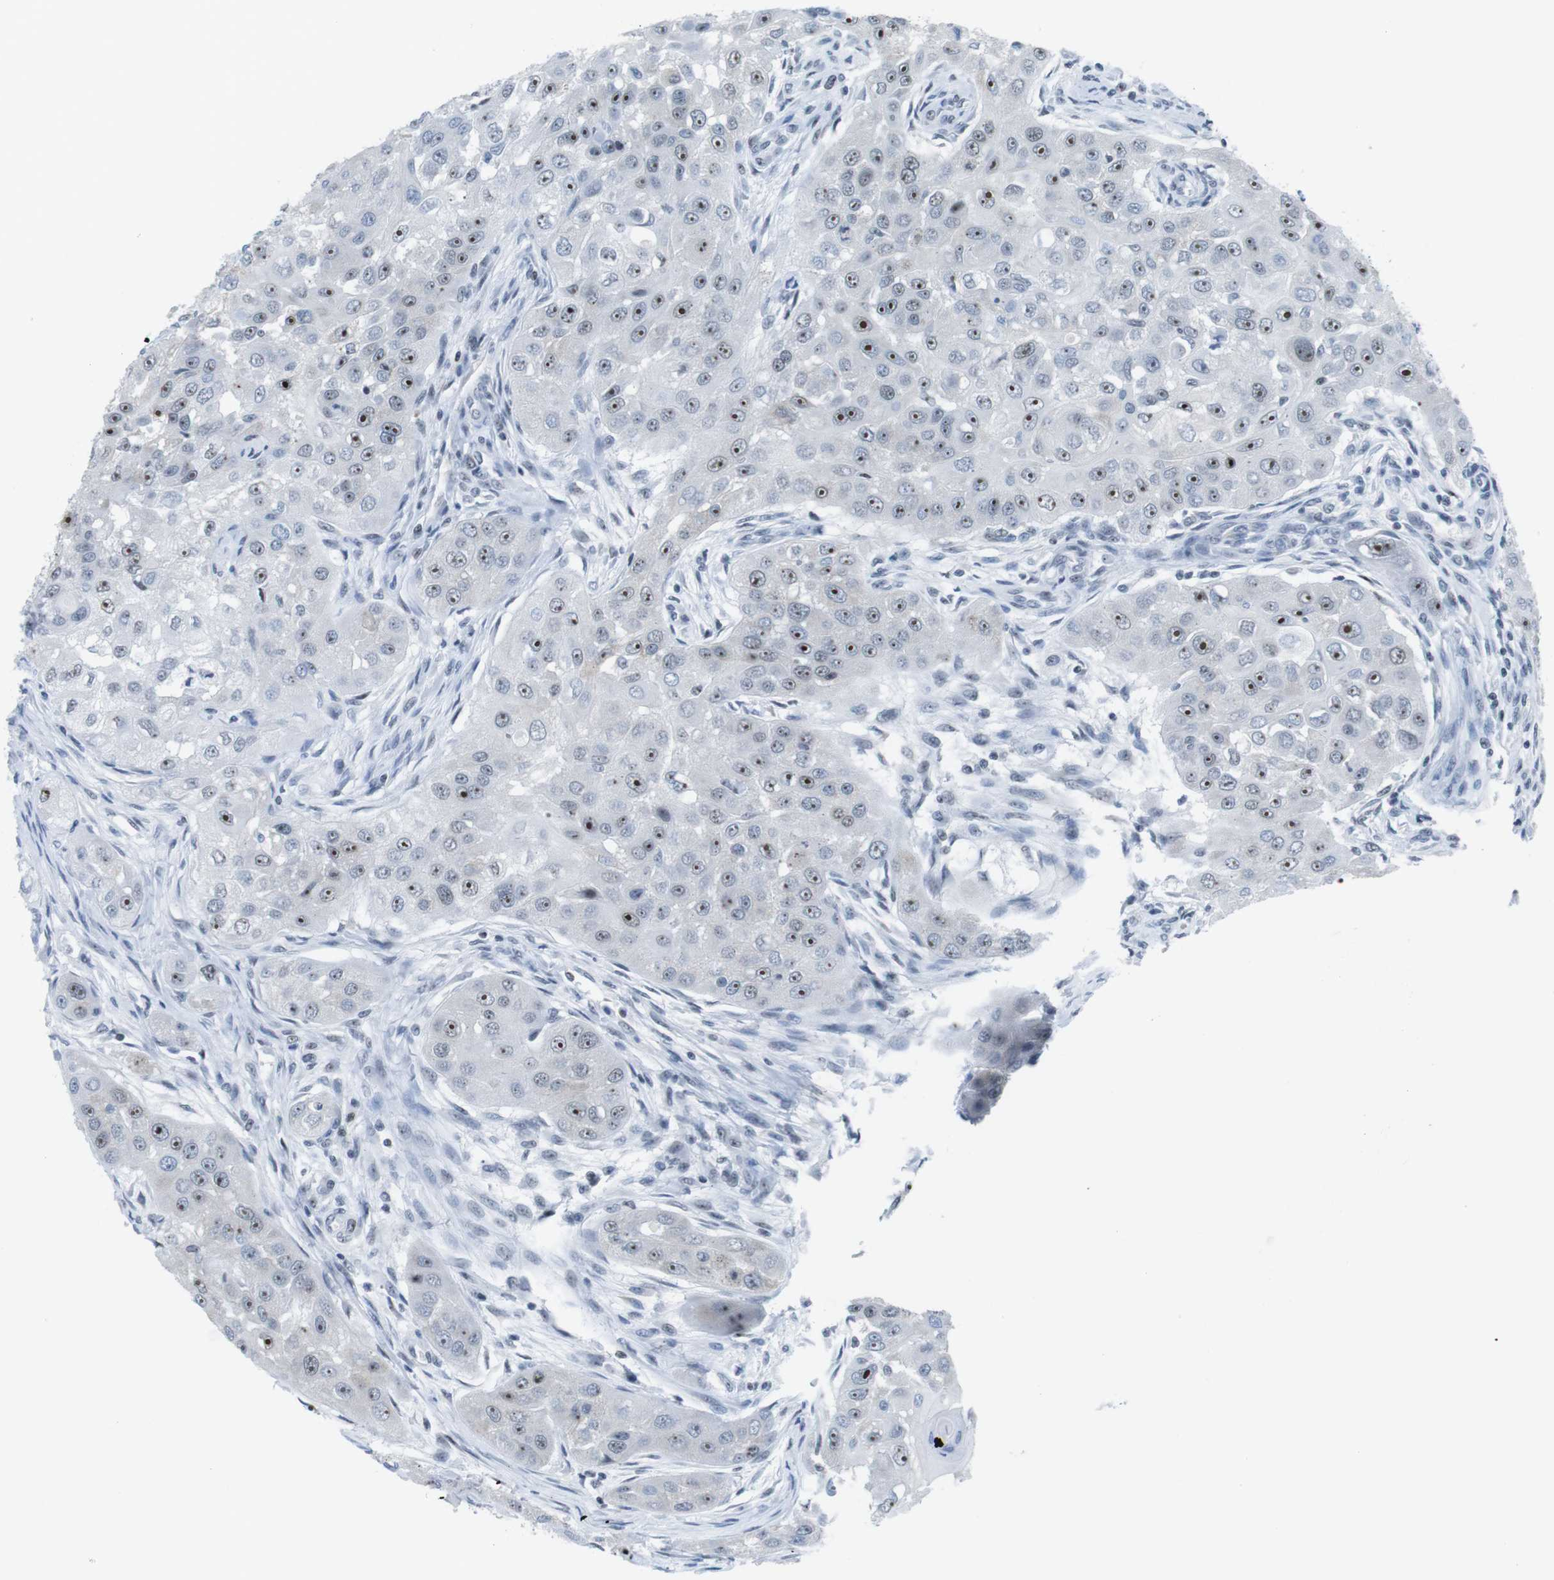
{"staining": {"intensity": "strong", "quantity": ">75%", "location": "nuclear"}, "tissue": "head and neck cancer", "cell_type": "Tumor cells", "image_type": "cancer", "snomed": [{"axis": "morphology", "description": "Normal tissue, NOS"}, {"axis": "morphology", "description": "Squamous cell carcinoma, NOS"}, {"axis": "topography", "description": "Skeletal muscle"}, {"axis": "topography", "description": "Head-Neck"}], "caption": "High-power microscopy captured an IHC photomicrograph of head and neck cancer, revealing strong nuclear positivity in about >75% of tumor cells.", "gene": "NIFK", "patient": {"sex": "male", "age": 51}}